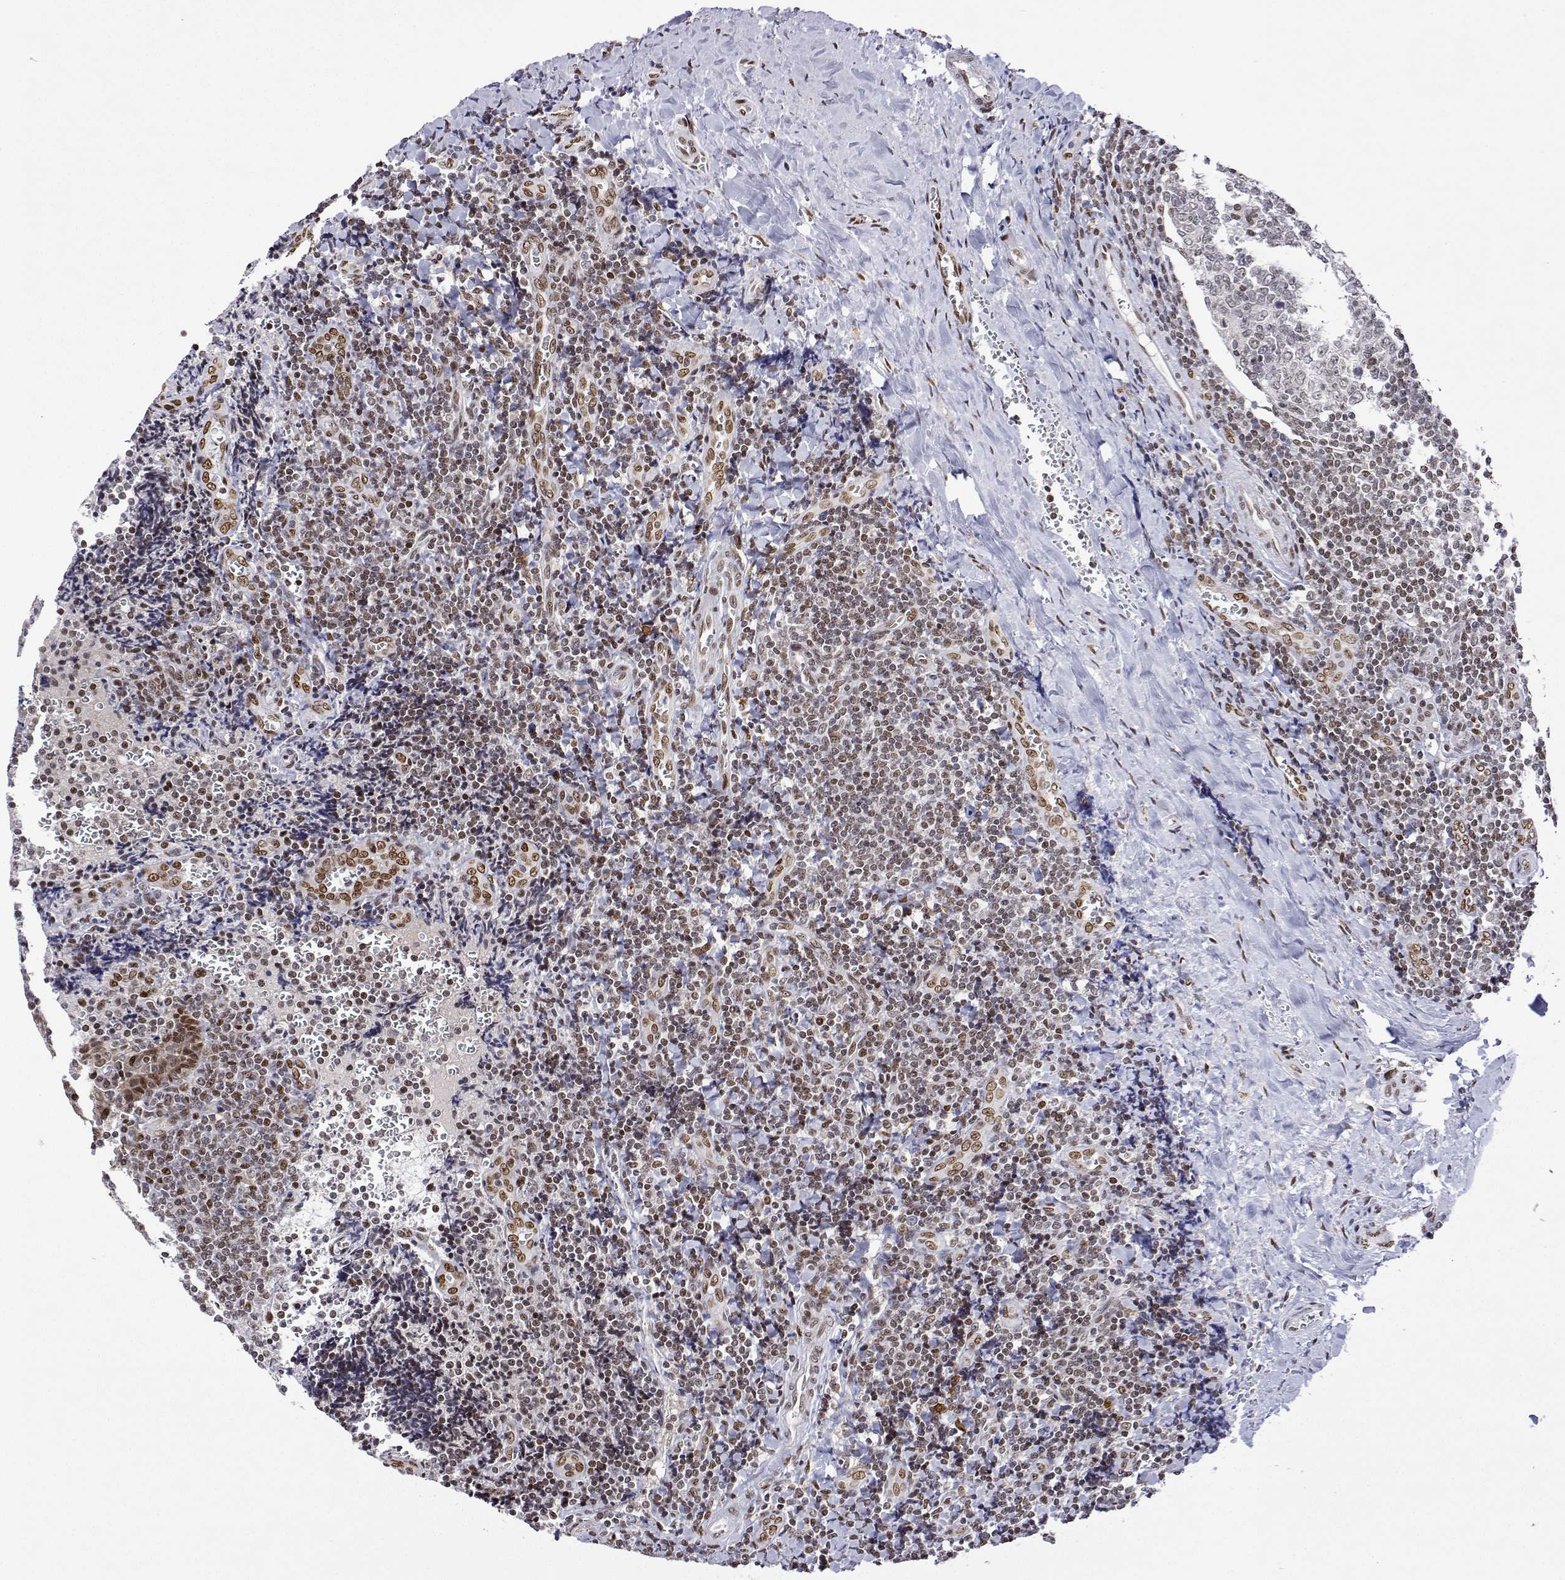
{"staining": {"intensity": "moderate", "quantity": "<25%", "location": "nuclear"}, "tissue": "tonsil", "cell_type": "Germinal center cells", "image_type": "normal", "snomed": [{"axis": "morphology", "description": "Normal tissue, NOS"}, {"axis": "morphology", "description": "Inflammation, NOS"}, {"axis": "topography", "description": "Tonsil"}], "caption": "High-power microscopy captured an IHC photomicrograph of unremarkable tonsil, revealing moderate nuclear expression in approximately <25% of germinal center cells. The protein is shown in brown color, while the nuclei are stained blue.", "gene": "XPC", "patient": {"sex": "female", "age": 31}}